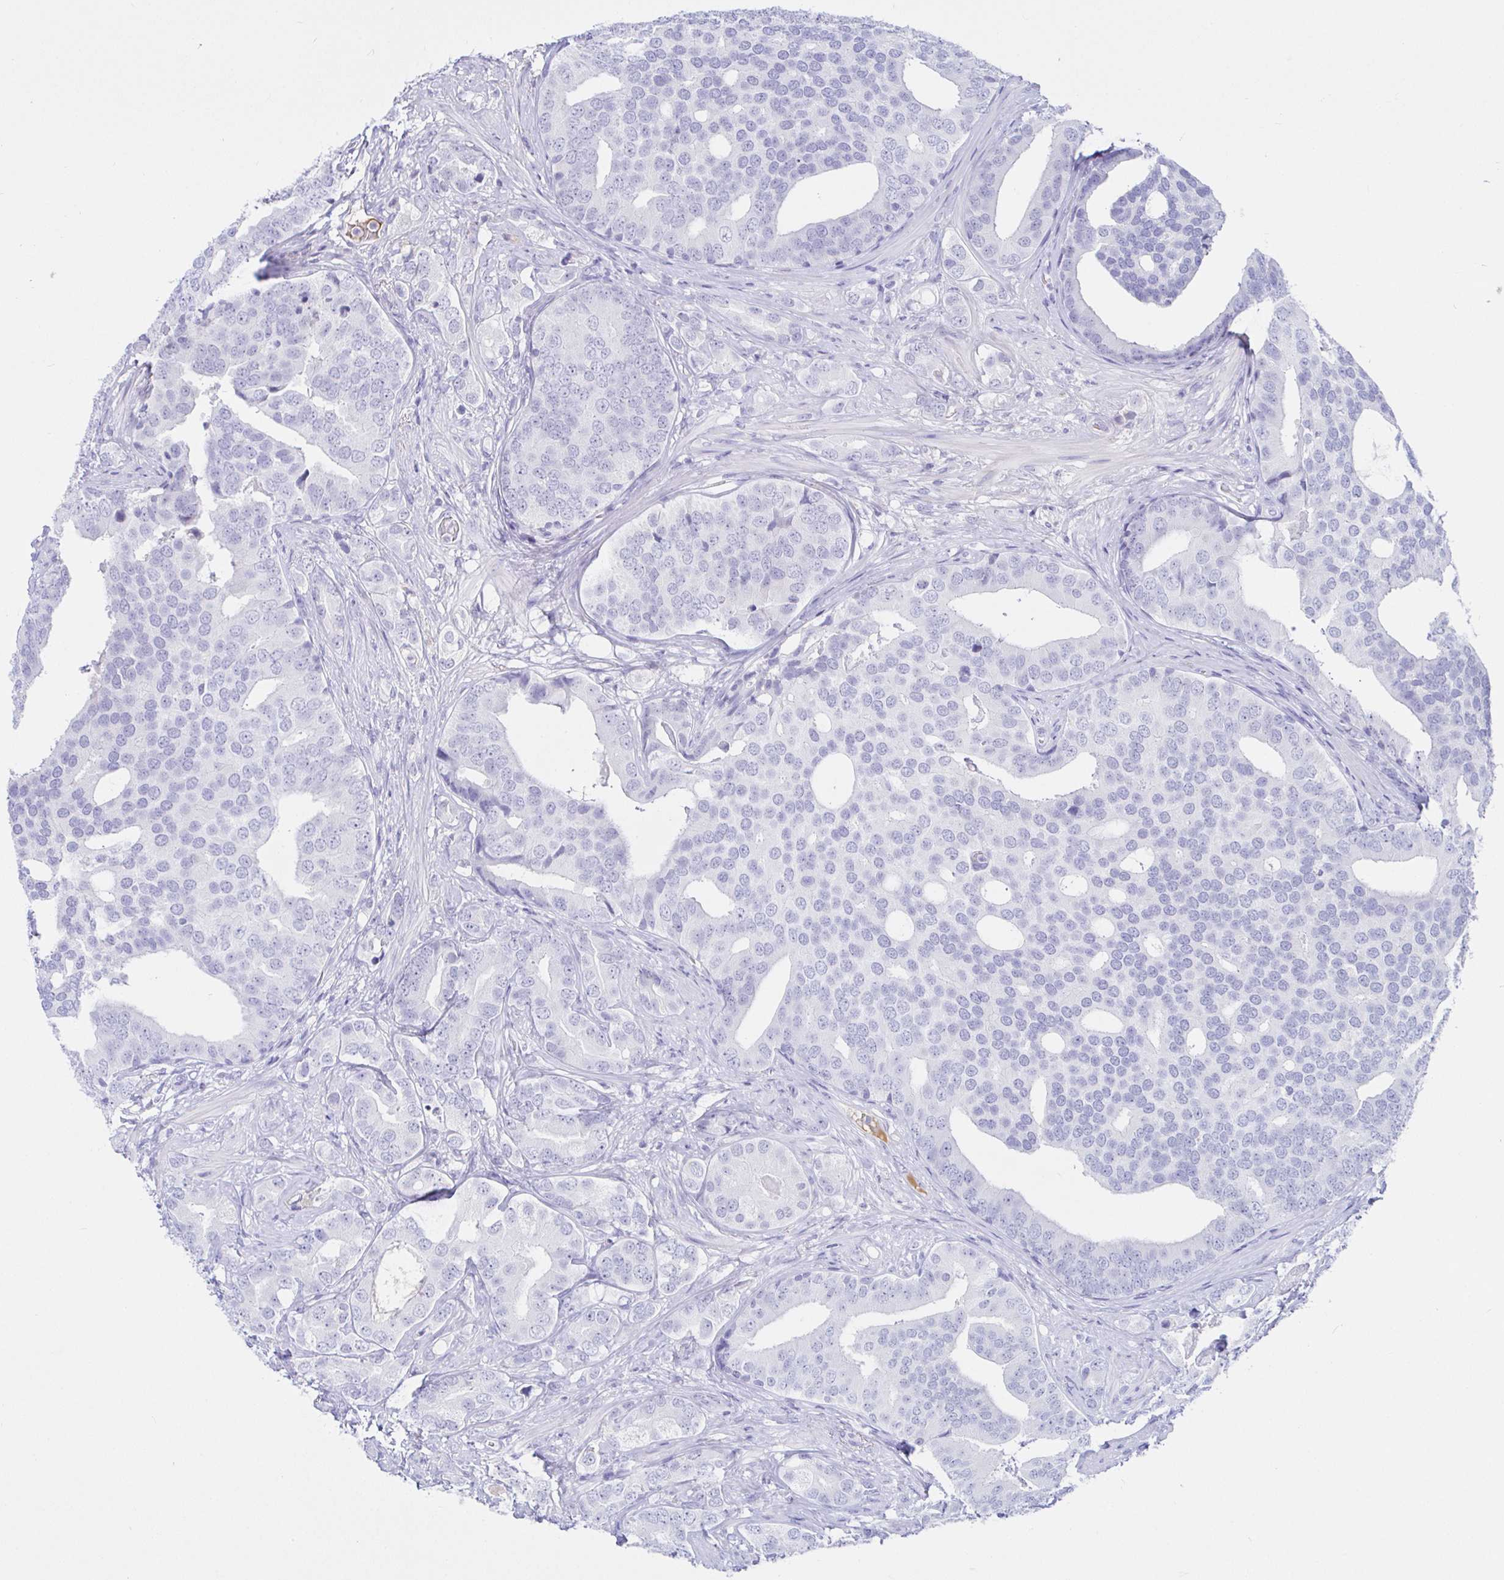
{"staining": {"intensity": "negative", "quantity": "none", "location": "none"}, "tissue": "prostate cancer", "cell_type": "Tumor cells", "image_type": "cancer", "snomed": [{"axis": "morphology", "description": "Adenocarcinoma, High grade"}, {"axis": "topography", "description": "Prostate"}], "caption": "The histopathology image shows no significant staining in tumor cells of prostate cancer (adenocarcinoma (high-grade)).", "gene": "SAA4", "patient": {"sex": "male", "age": 62}}